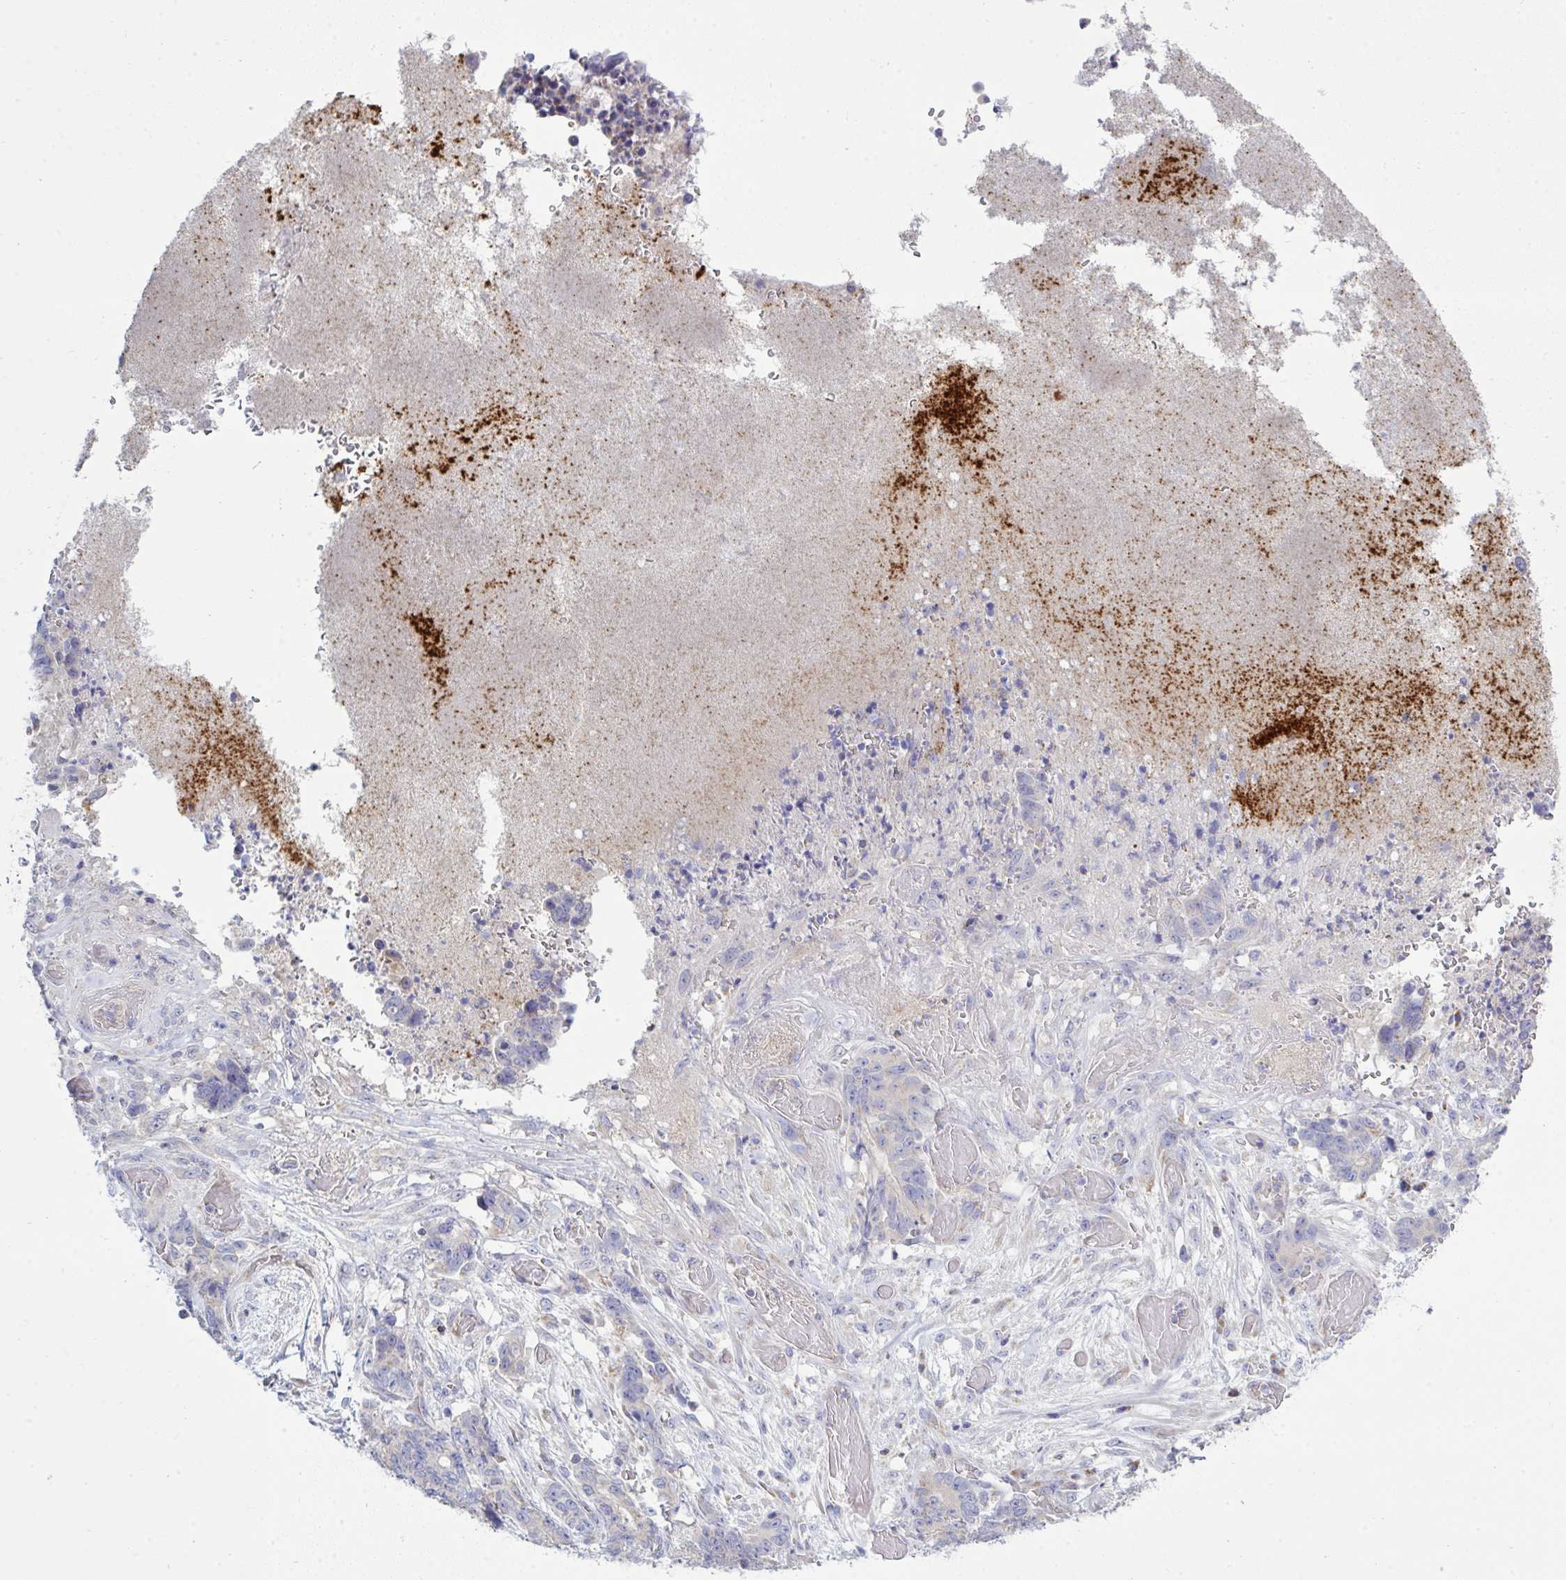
{"staining": {"intensity": "negative", "quantity": "none", "location": "none"}, "tissue": "stomach cancer", "cell_type": "Tumor cells", "image_type": "cancer", "snomed": [{"axis": "morphology", "description": "Normal tissue, NOS"}, {"axis": "morphology", "description": "Adenocarcinoma, NOS"}, {"axis": "topography", "description": "Stomach"}], "caption": "This is an immunohistochemistry (IHC) image of stomach adenocarcinoma. There is no expression in tumor cells.", "gene": "NDUFA7", "patient": {"sex": "female", "age": 64}}